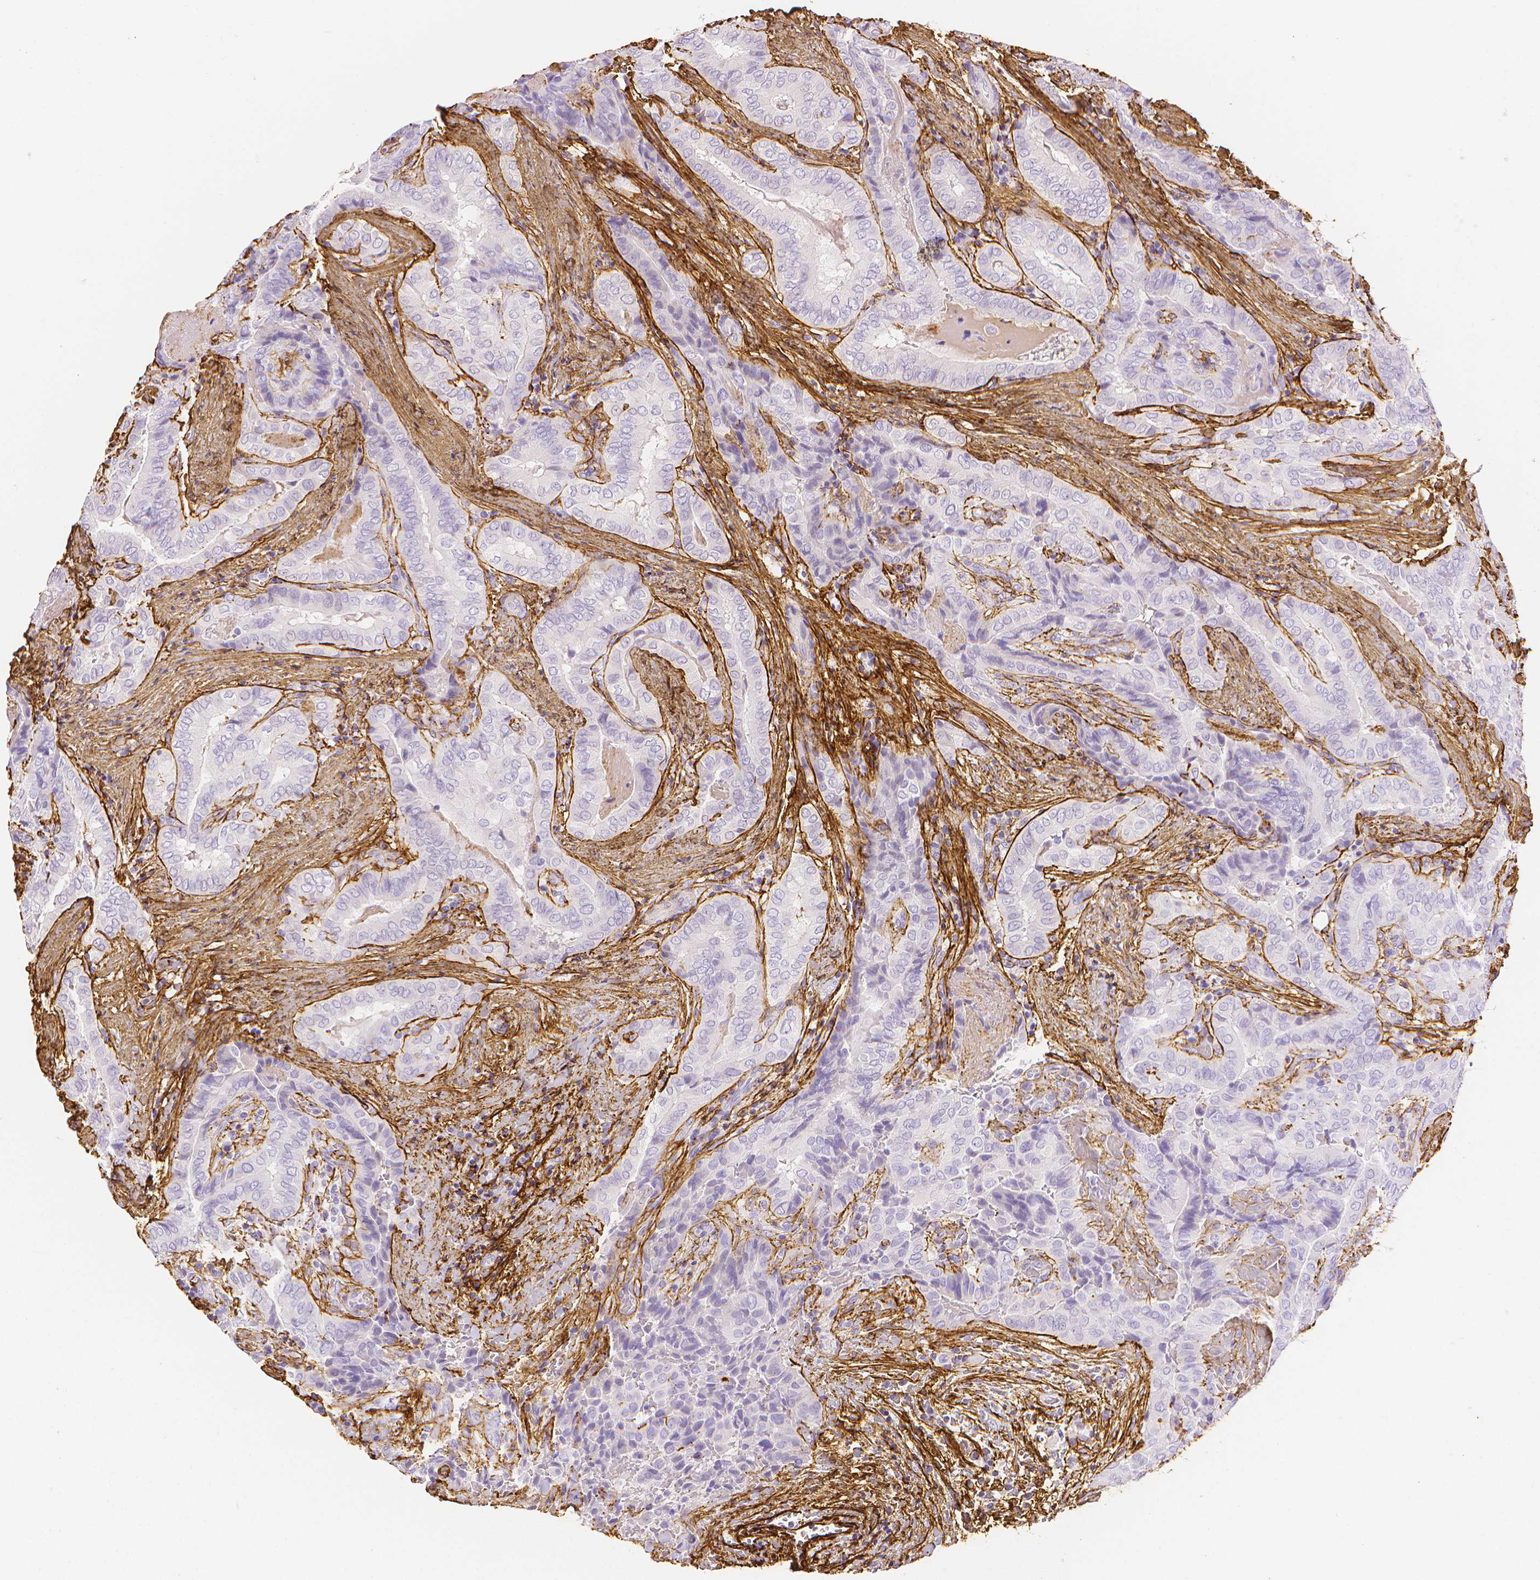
{"staining": {"intensity": "negative", "quantity": "none", "location": "none"}, "tissue": "thyroid cancer", "cell_type": "Tumor cells", "image_type": "cancer", "snomed": [{"axis": "morphology", "description": "Papillary adenocarcinoma, NOS"}, {"axis": "topography", "description": "Thyroid gland"}], "caption": "A high-resolution histopathology image shows IHC staining of thyroid cancer (papillary adenocarcinoma), which displays no significant staining in tumor cells.", "gene": "FBN1", "patient": {"sex": "female", "age": 61}}